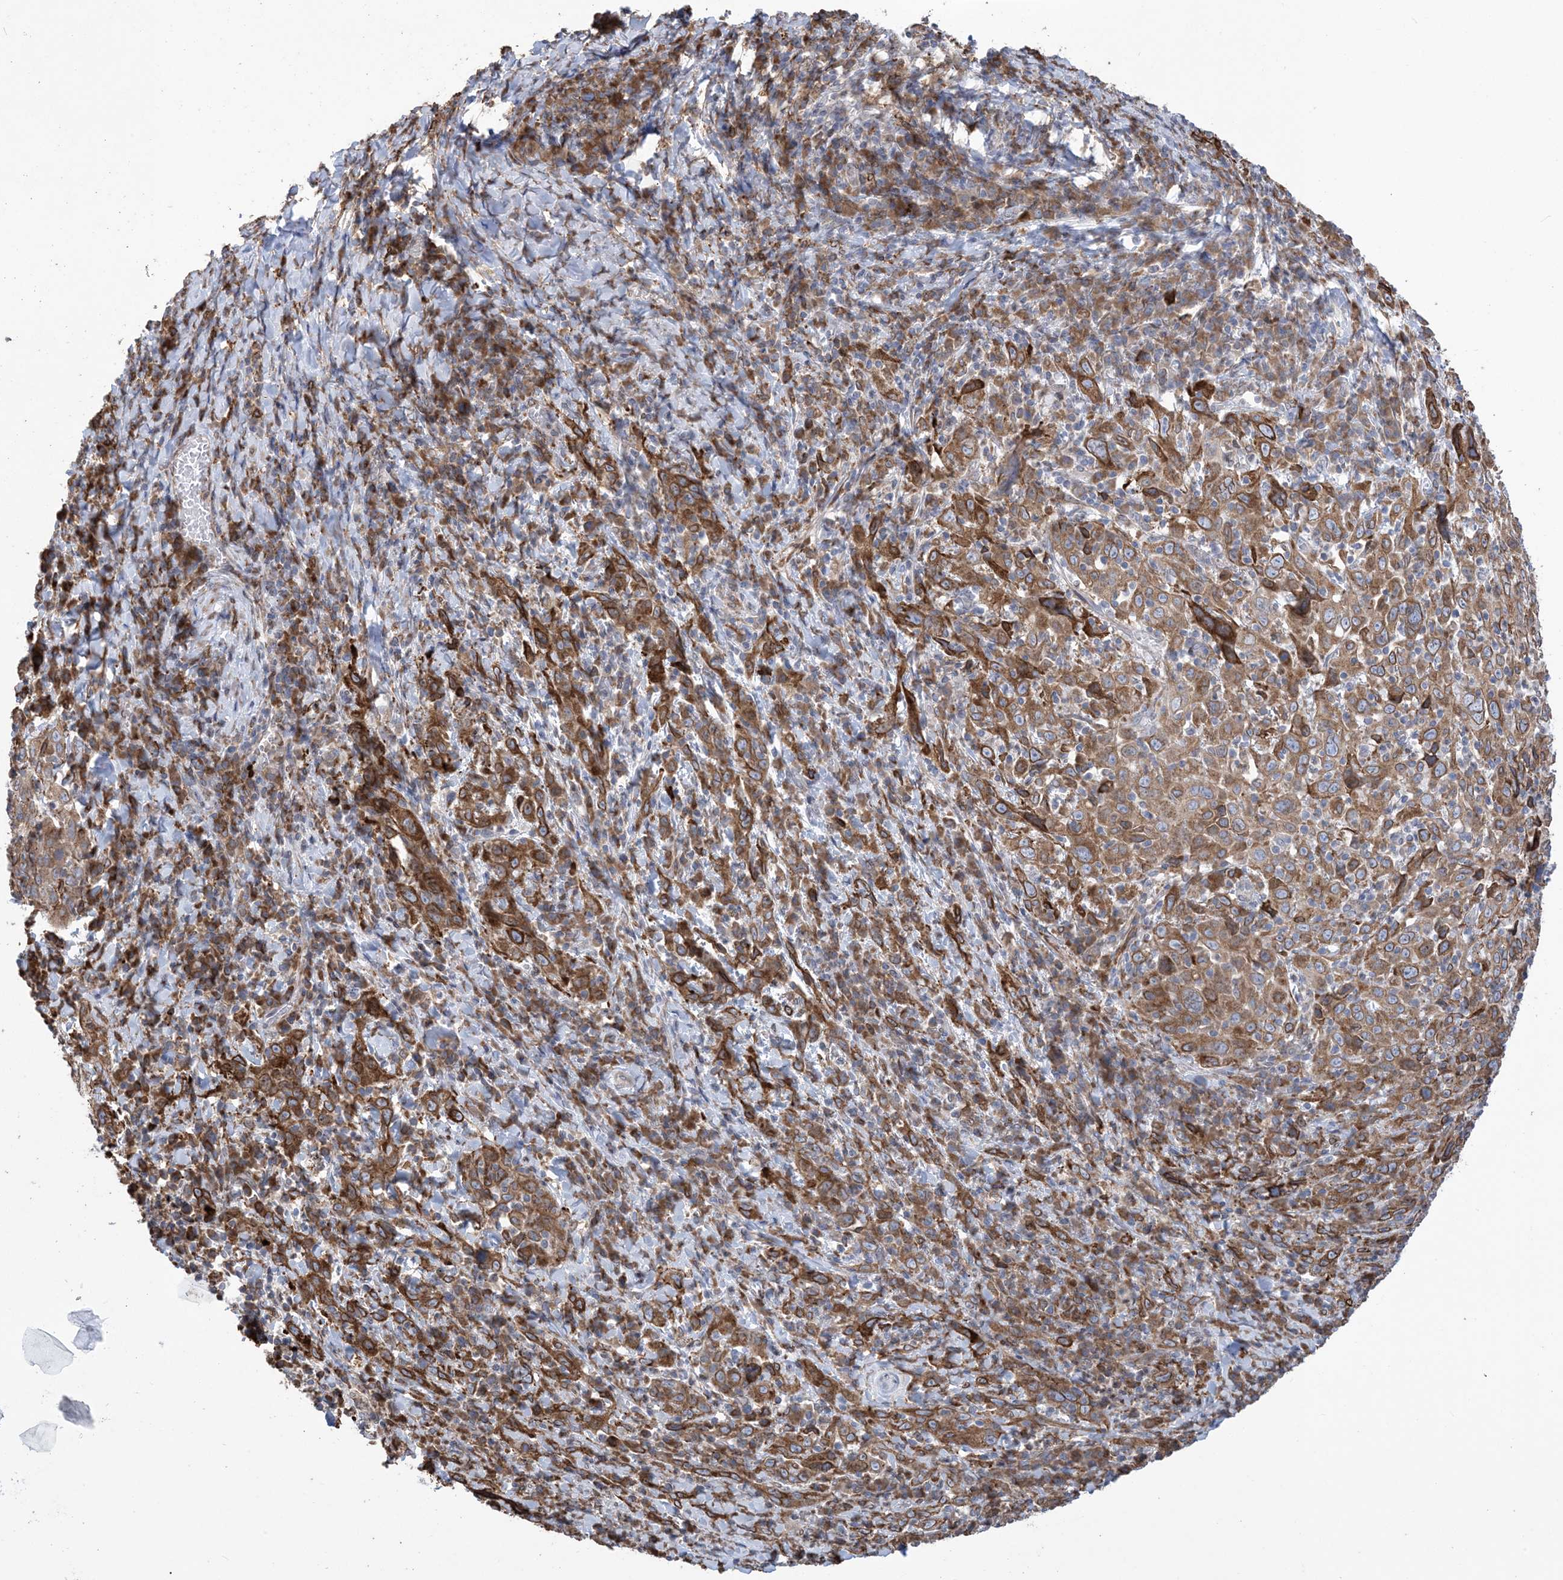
{"staining": {"intensity": "strong", "quantity": ">75%", "location": "cytoplasmic/membranous"}, "tissue": "cervical cancer", "cell_type": "Tumor cells", "image_type": "cancer", "snomed": [{"axis": "morphology", "description": "Squamous cell carcinoma, NOS"}, {"axis": "topography", "description": "Cervix"}], "caption": "Strong cytoplasmic/membranous expression for a protein is appreciated in approximately >75% of tumor cells of squamous cell carcinoma (cervical) using immunohistochemistry.", "gene": "SHANK1", "patient": {"sex": "female", "age": 46}}